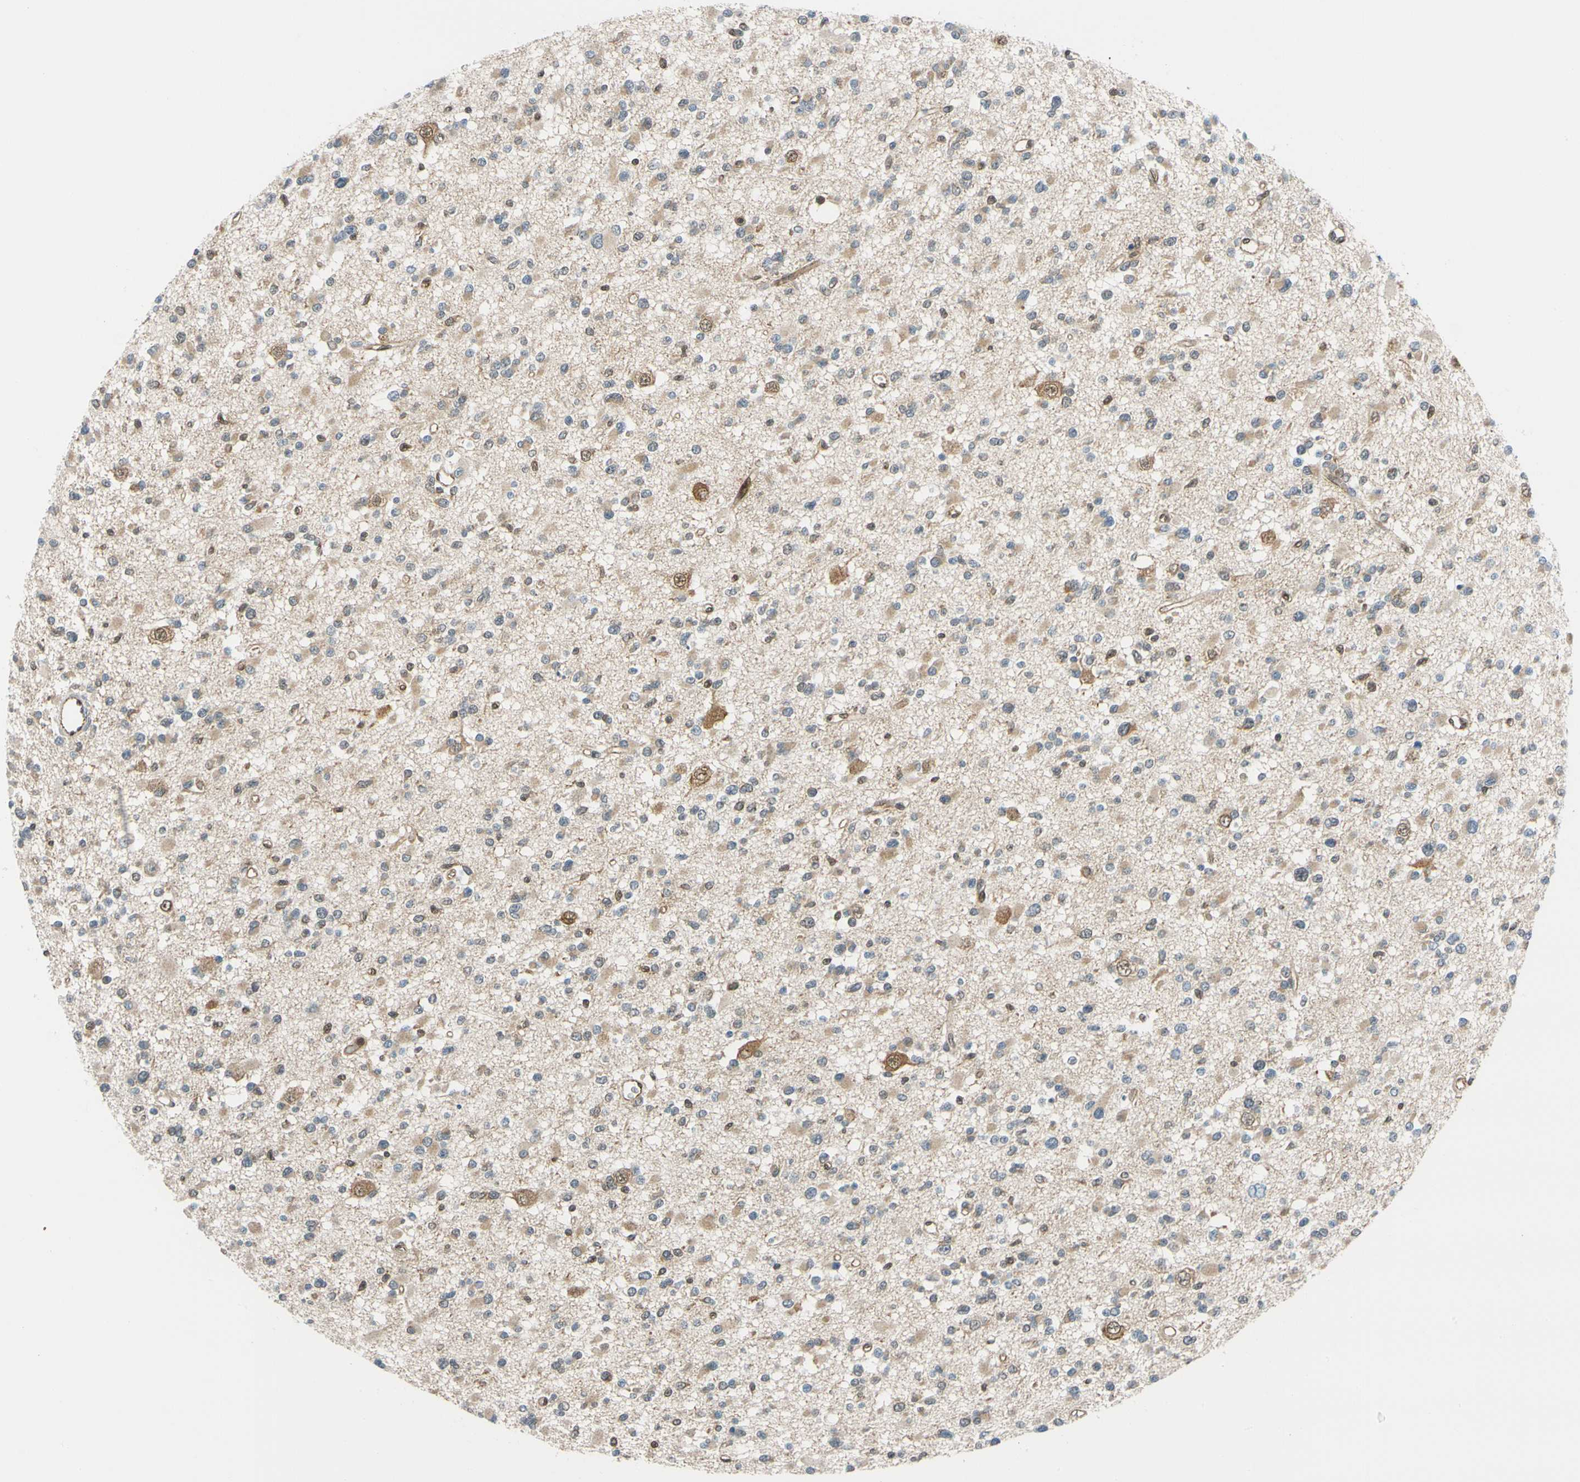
{"staining": {"intensity": "weak", "quantity": "25%-75%", "location": "cytoplasmic/membranous"}, "tissue": "glioma", "cell_type": "Tumor cells", "image_type": "cancer", "snomed": [{"axis": "morphology", "description": "Glioma, malignant, Low grade"}, {"axis": "topography", "description": "Brain"}], "caption": "This is a micrograph of immunohistochemistry (IHC) staining of low-grade glioma (malignant), which shows weak positivity in the cytoplasmic/membranous of tumor cells.", "gene": "MAPK9", "patient": {"sex": "female", "age": 22}}